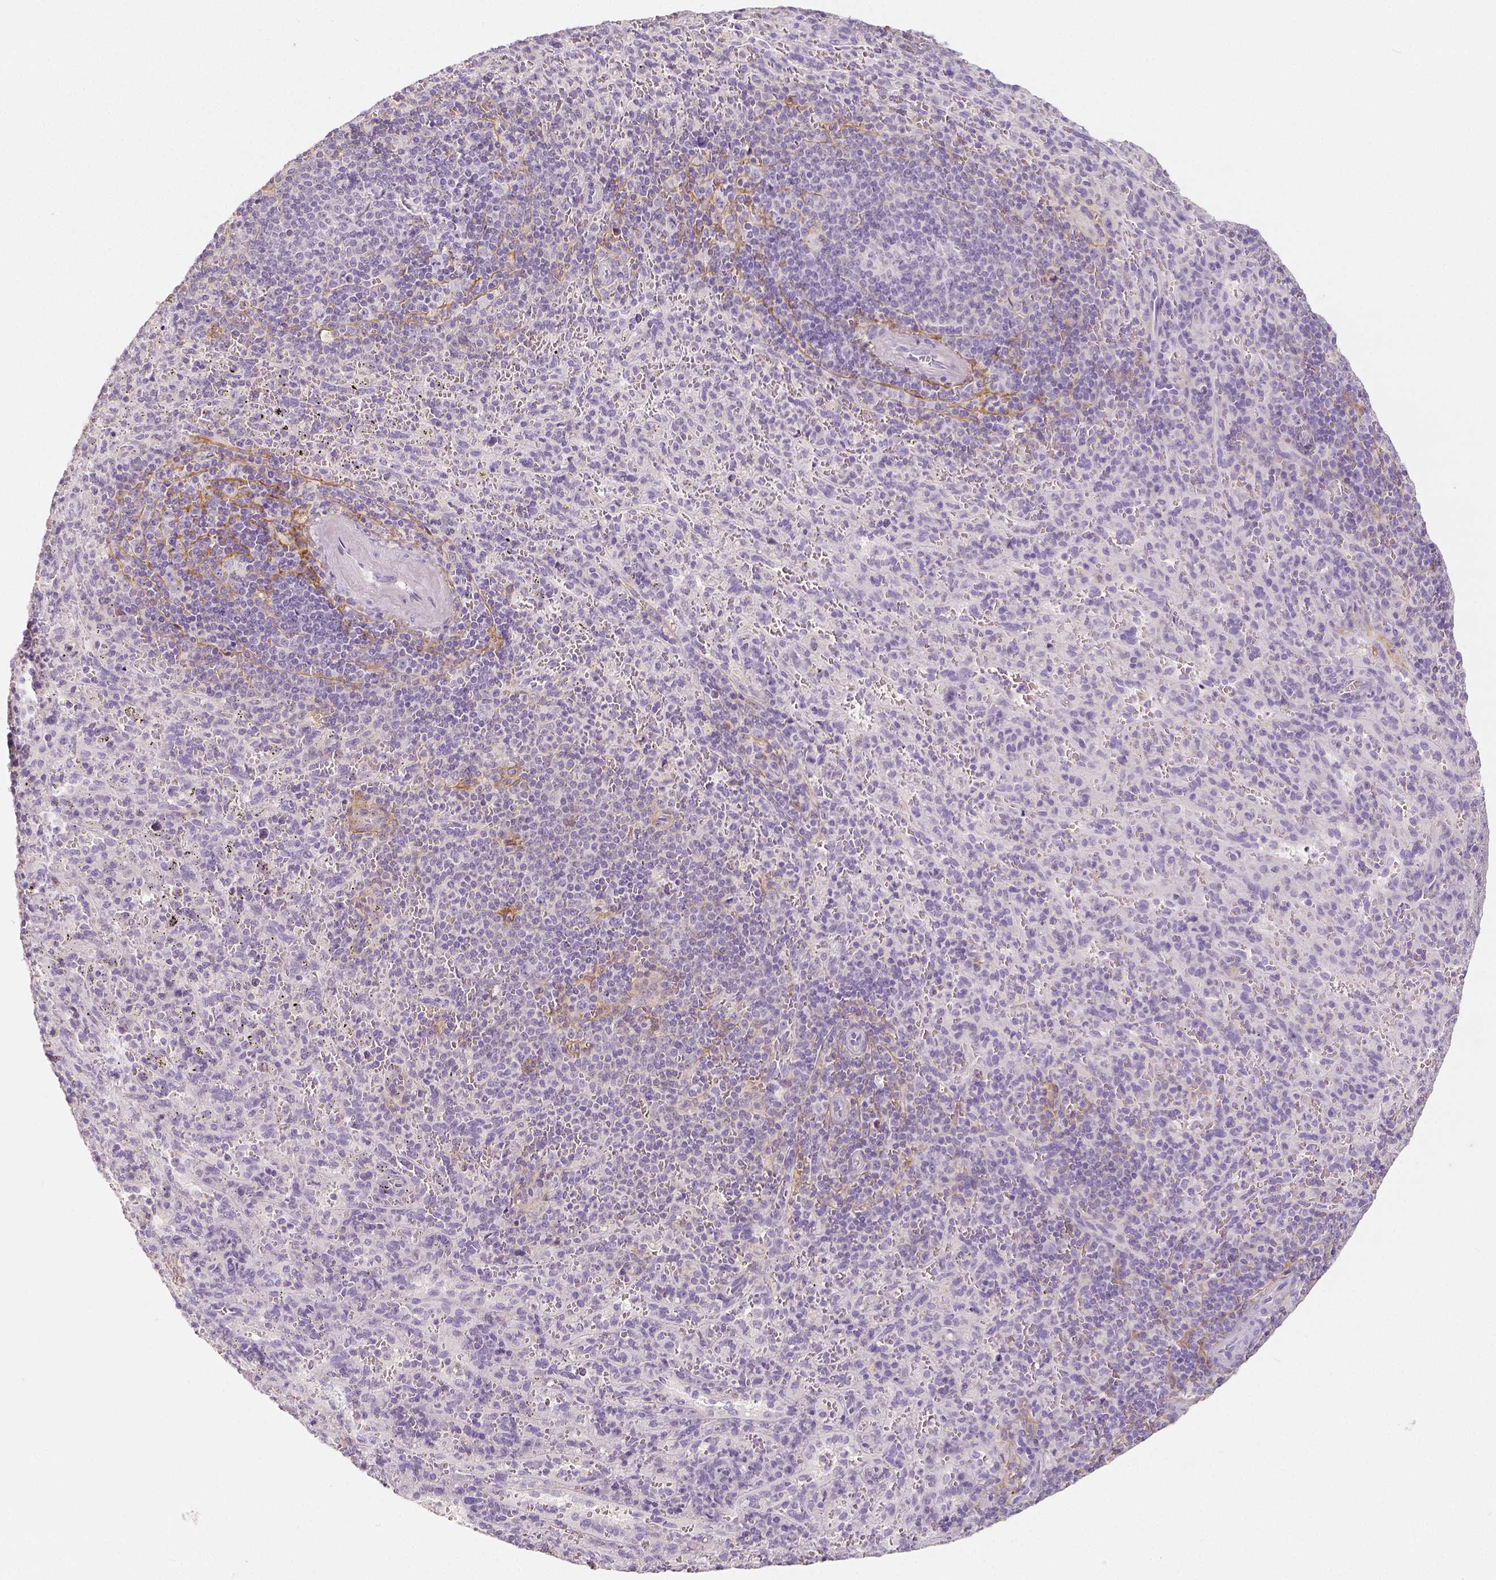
{"staining": {"intensity": "negative", "quantity": "none", "location": "none"}, "tissue": "spleen", "cell_type": "Cells in red pulp", "image_type": "normal", "snomed": [{"axis": "morphology", "description": "Normal tissue, NOS"}, {"axis": "topography", "description": "Spleen"}], "caption": "Immunohistochemistry of benign spleen reveals no positivity in cells in red pulp. (Stains: DAB IHC with hematoxylin counter stain, Microscopy: brightfield microscopy at high magnification).", "gene": "THY1", "patient": {"sex": "male", "age": 57}}